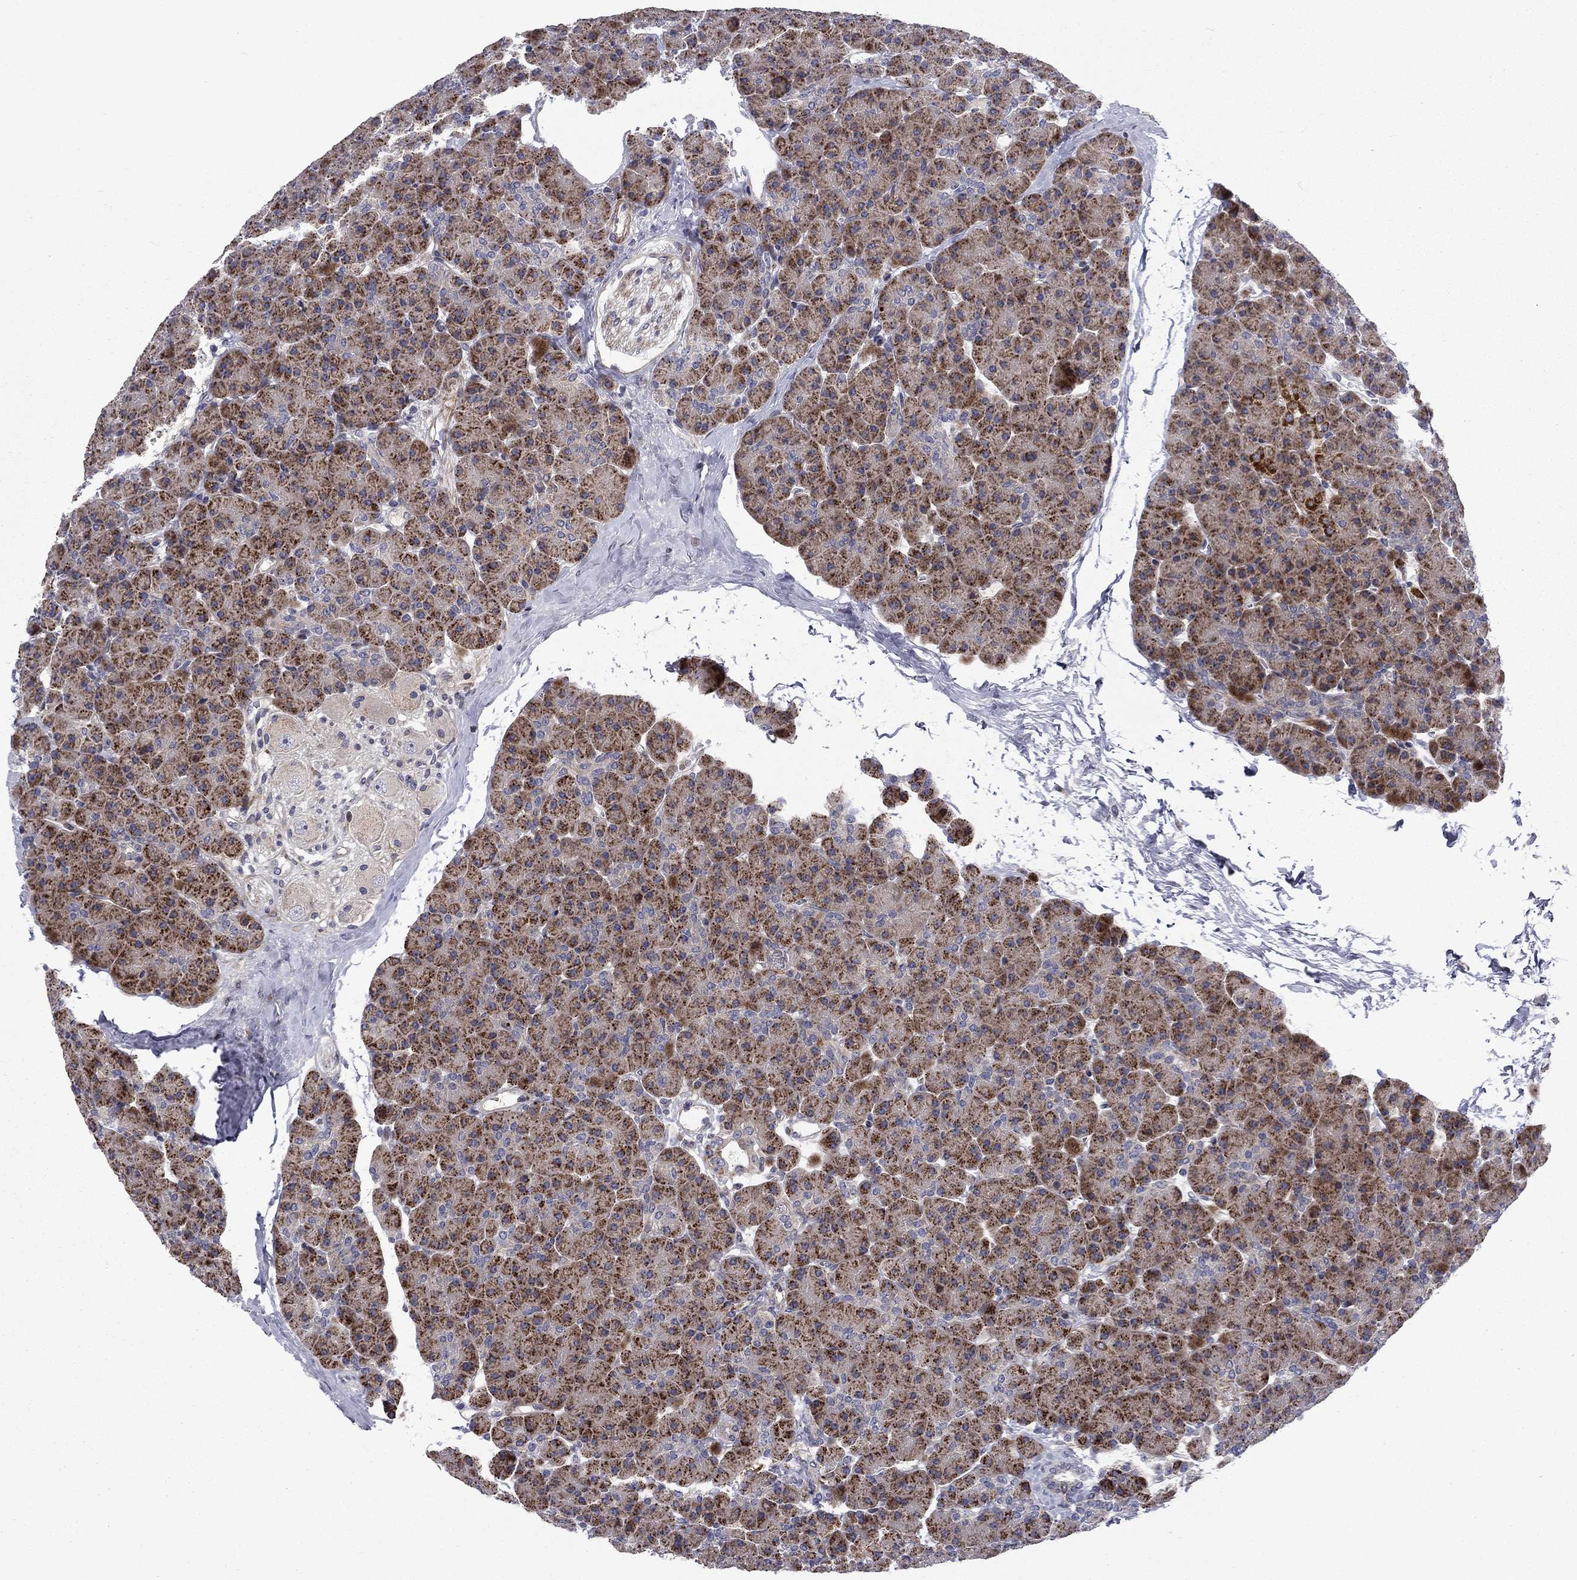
{"staining": {"intensity": "strong", "quantity": "25%-75%", "location": "cytoplasmic/membranous"}, "tissue": "pancreas", "cell_type": "Exocrine glandular cells", "image_type": "normal", "snomed": [{"axis": "morphology", "description": "Normal tissue, NOS"}, {"axis": "topography", "description": "Pancreas"}], "caption": "Benign pancreas was stained to show a protein in brown. There is high levels of strong cytoplasmic/membranous positivity in about 25%-75% of exocrine glandular cells. (DAB (3,3'-diaminobenzidine) IHC, brown staining for protein, blue staining for nuclei).", "gene": "MIOS", "patient": {"sex": "female", "age": 44}}